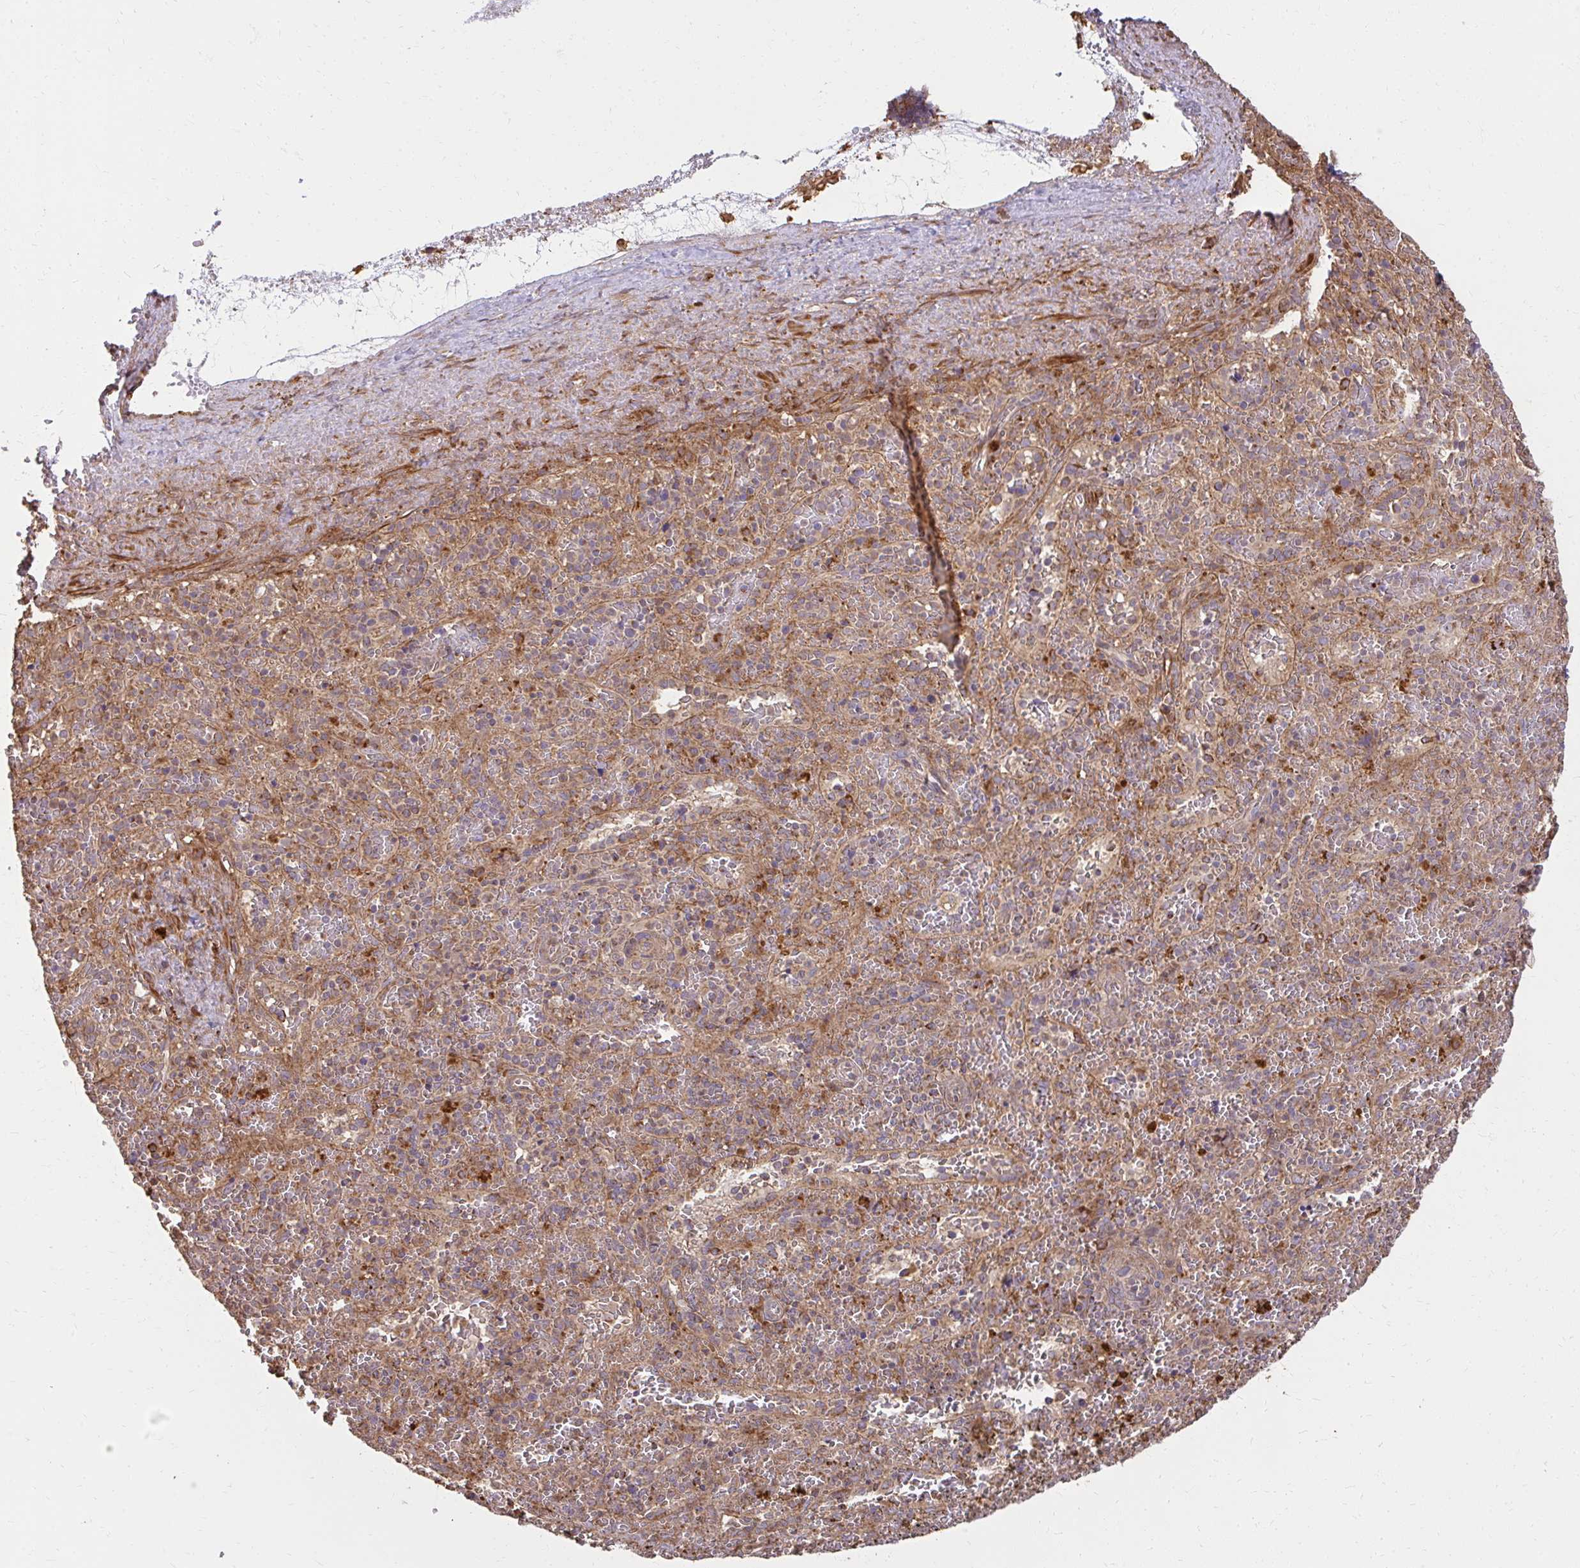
{"staining": {"intensity": "moderate", "quantity": ">75%", "location": "cytoplasmic/membranous"}, "tissue": "spleen", "cell_type": "Cells in red pulp", "image_type": "normal", "snomed": [{"axis": "morphology", "description": "Normal tissue, NOS"}, {"axis": "topography", "description": "Spleen"}], "caption": "A high-resolution micrograph shows immunohistochemistry (IHC) staining of benign spleen, which reveals moderate cytoplasmic/membranous expression in approximately >75% of cells in red pulp. Ihc stains the protein of interest in brown and the nuclei are stained blue.", "gene": "GNS", "patient": {"sex": "female", "age": 50}}